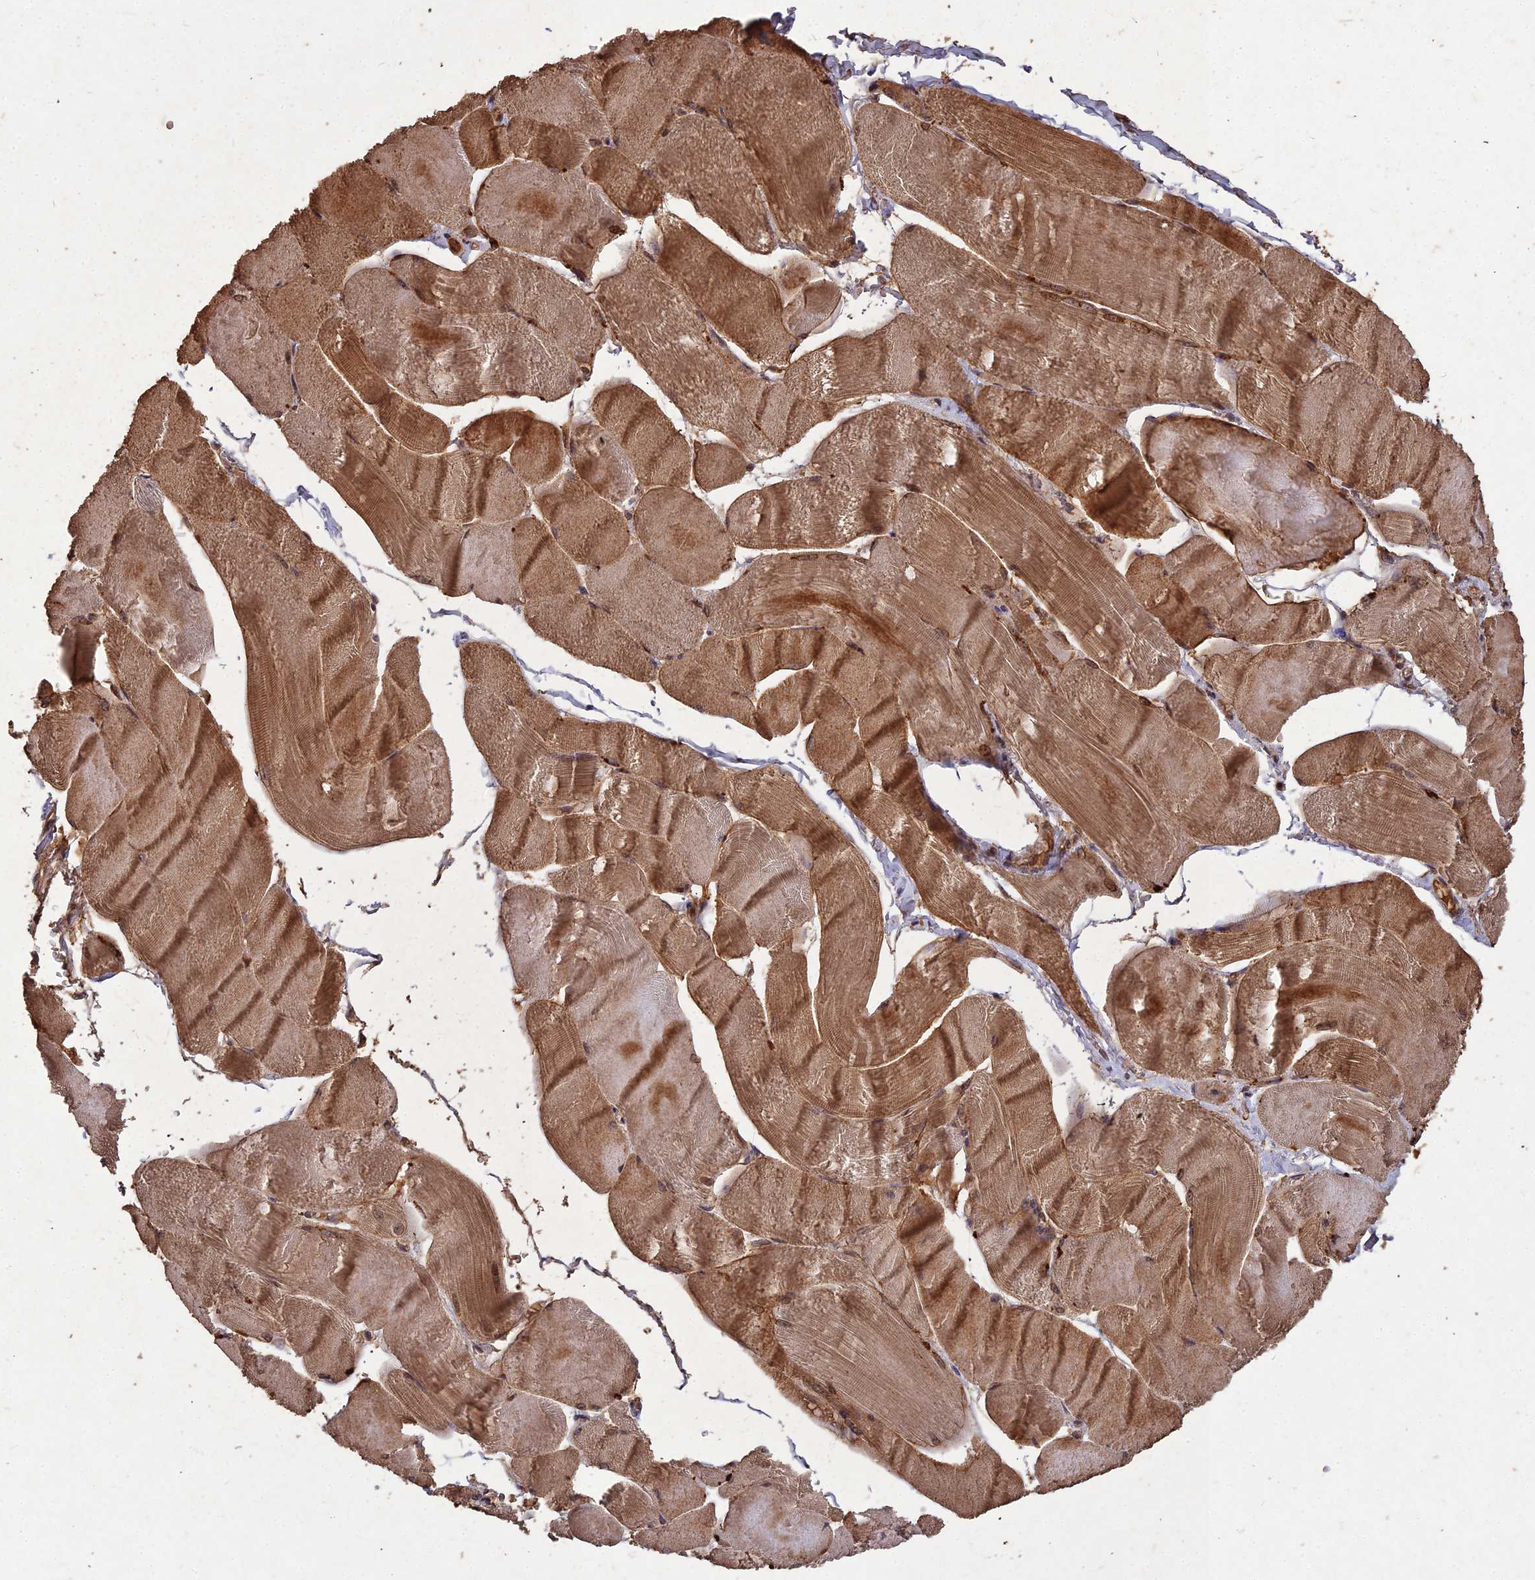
{"staining": {"intensity": "strong", "quantity": ">75%", "location": "cytoplasmic/membranous,nuclear"}, "tissue": "skeletal muscle", "cell_type": "Myocytes", "image_type": "normal", "snomed": [{"axis": "morphology", "description": "Normal tissue, NOS"}, {"axis": "morphology", "description": "Basal cell carcinoma"}, {"axis": "topography", "description": "Skeletal muscle"}], "caption": "The image shows staining of unremarkable skeletal muscle, revealing strong cytoplasmic/membranous,nuclear protein positivity (brown color) within myocytes. (brown staining indicates protein expression, while blue staining denotes nuclei).", "gene": "SYMPK", "patient": {"sex": "female", "age": 64}}